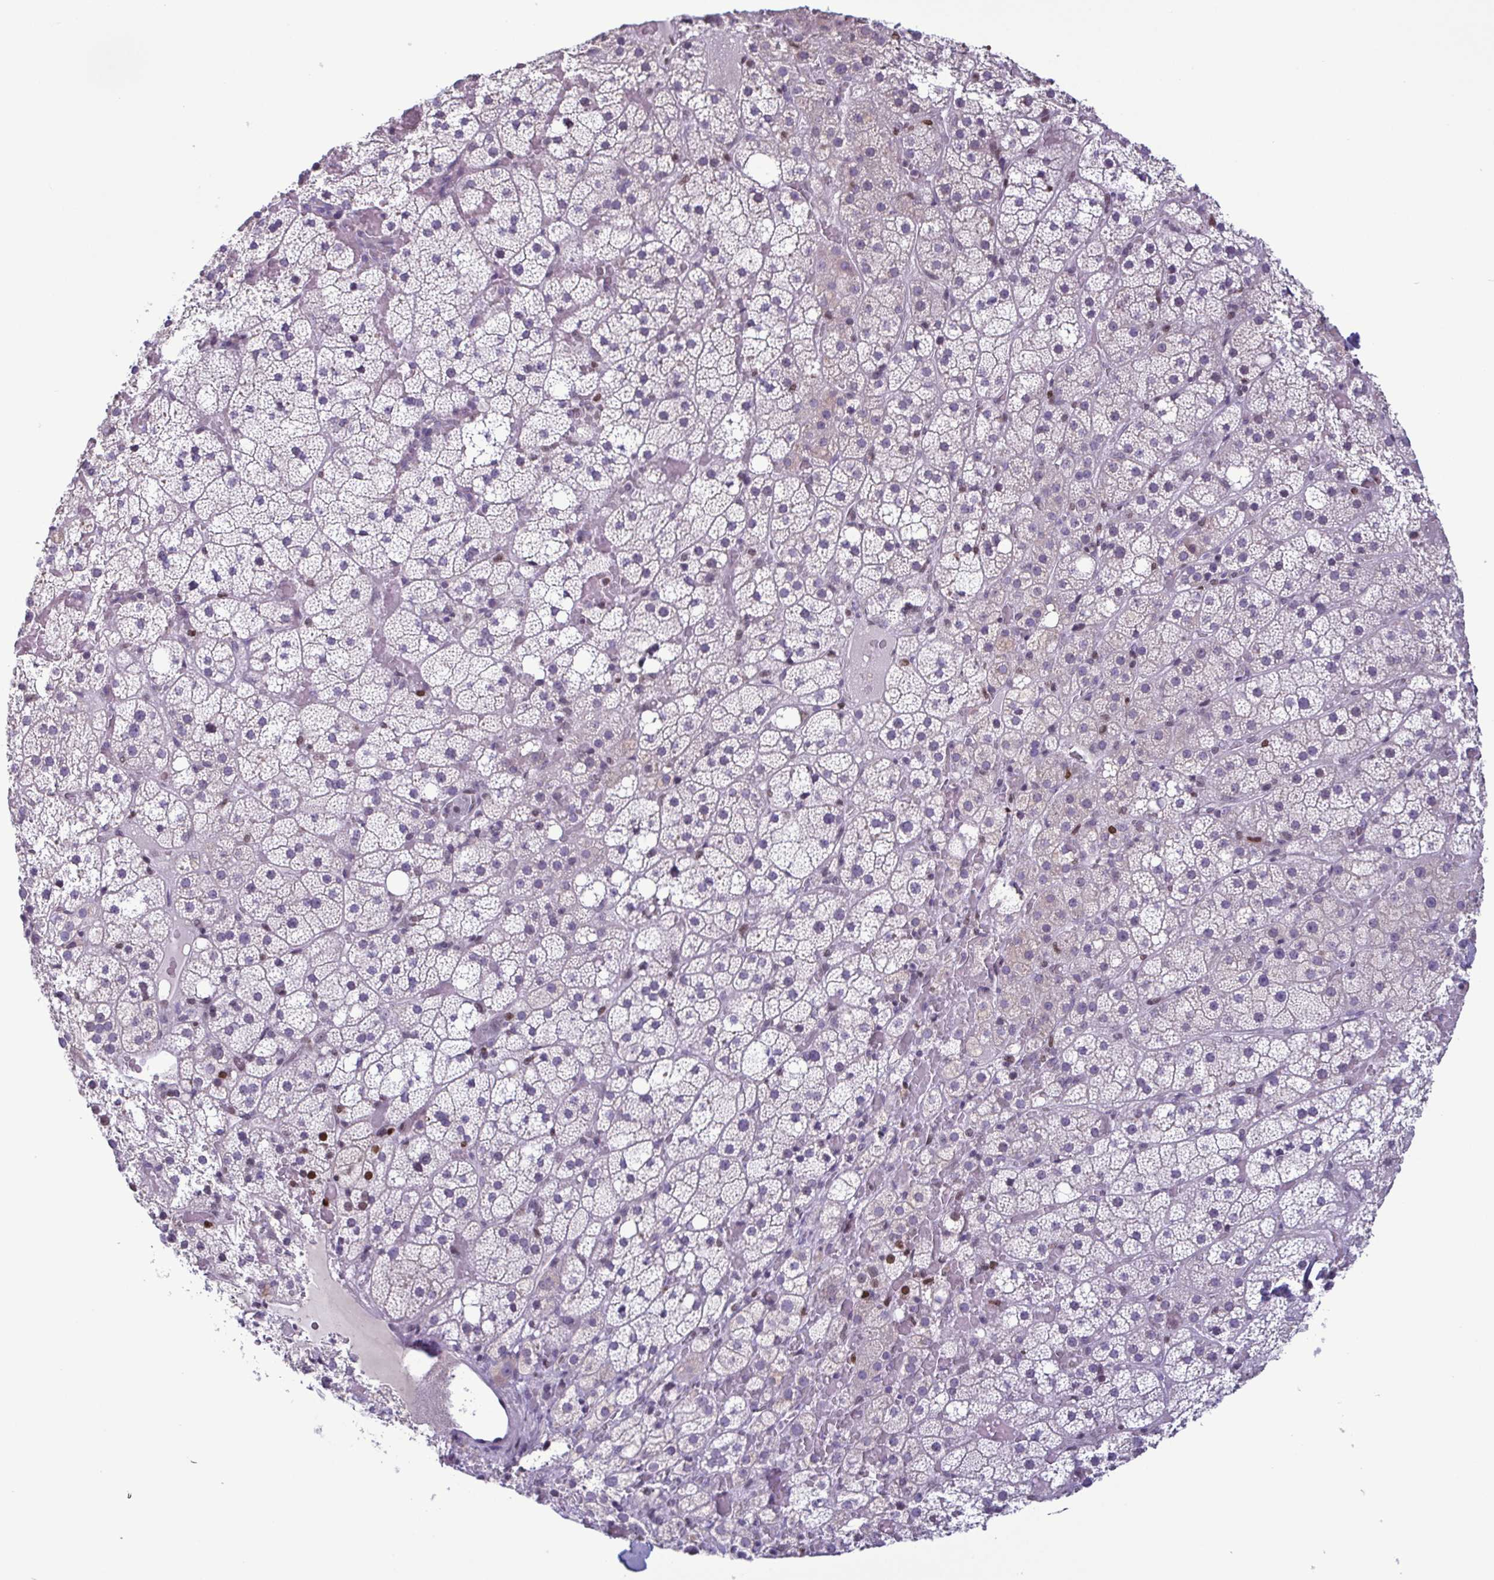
{"staining": {"intensity": "negative", "quantity": "none", "location": "none"}, "tissue": "adrenal gland", "cell_type": "Glandular cells", "image_type": "normal", "snomed": [{"axis": "morphology", "description": "Normal tissue, NOS"}, {"axis": "topography", "description": "Adrenal gland"}], "caption": "Glandular cells are negative for protein expression in normal human adrenal gland. (Stains: DAB (3,3'-diaminobenzidine) immunohistochemistry (IHC) with hematoxylin counter stain, Microscopy: brightfield microscopy at high magnification).", "gene": "IRF1", "patient": {"sex": "male", "age": 53}}